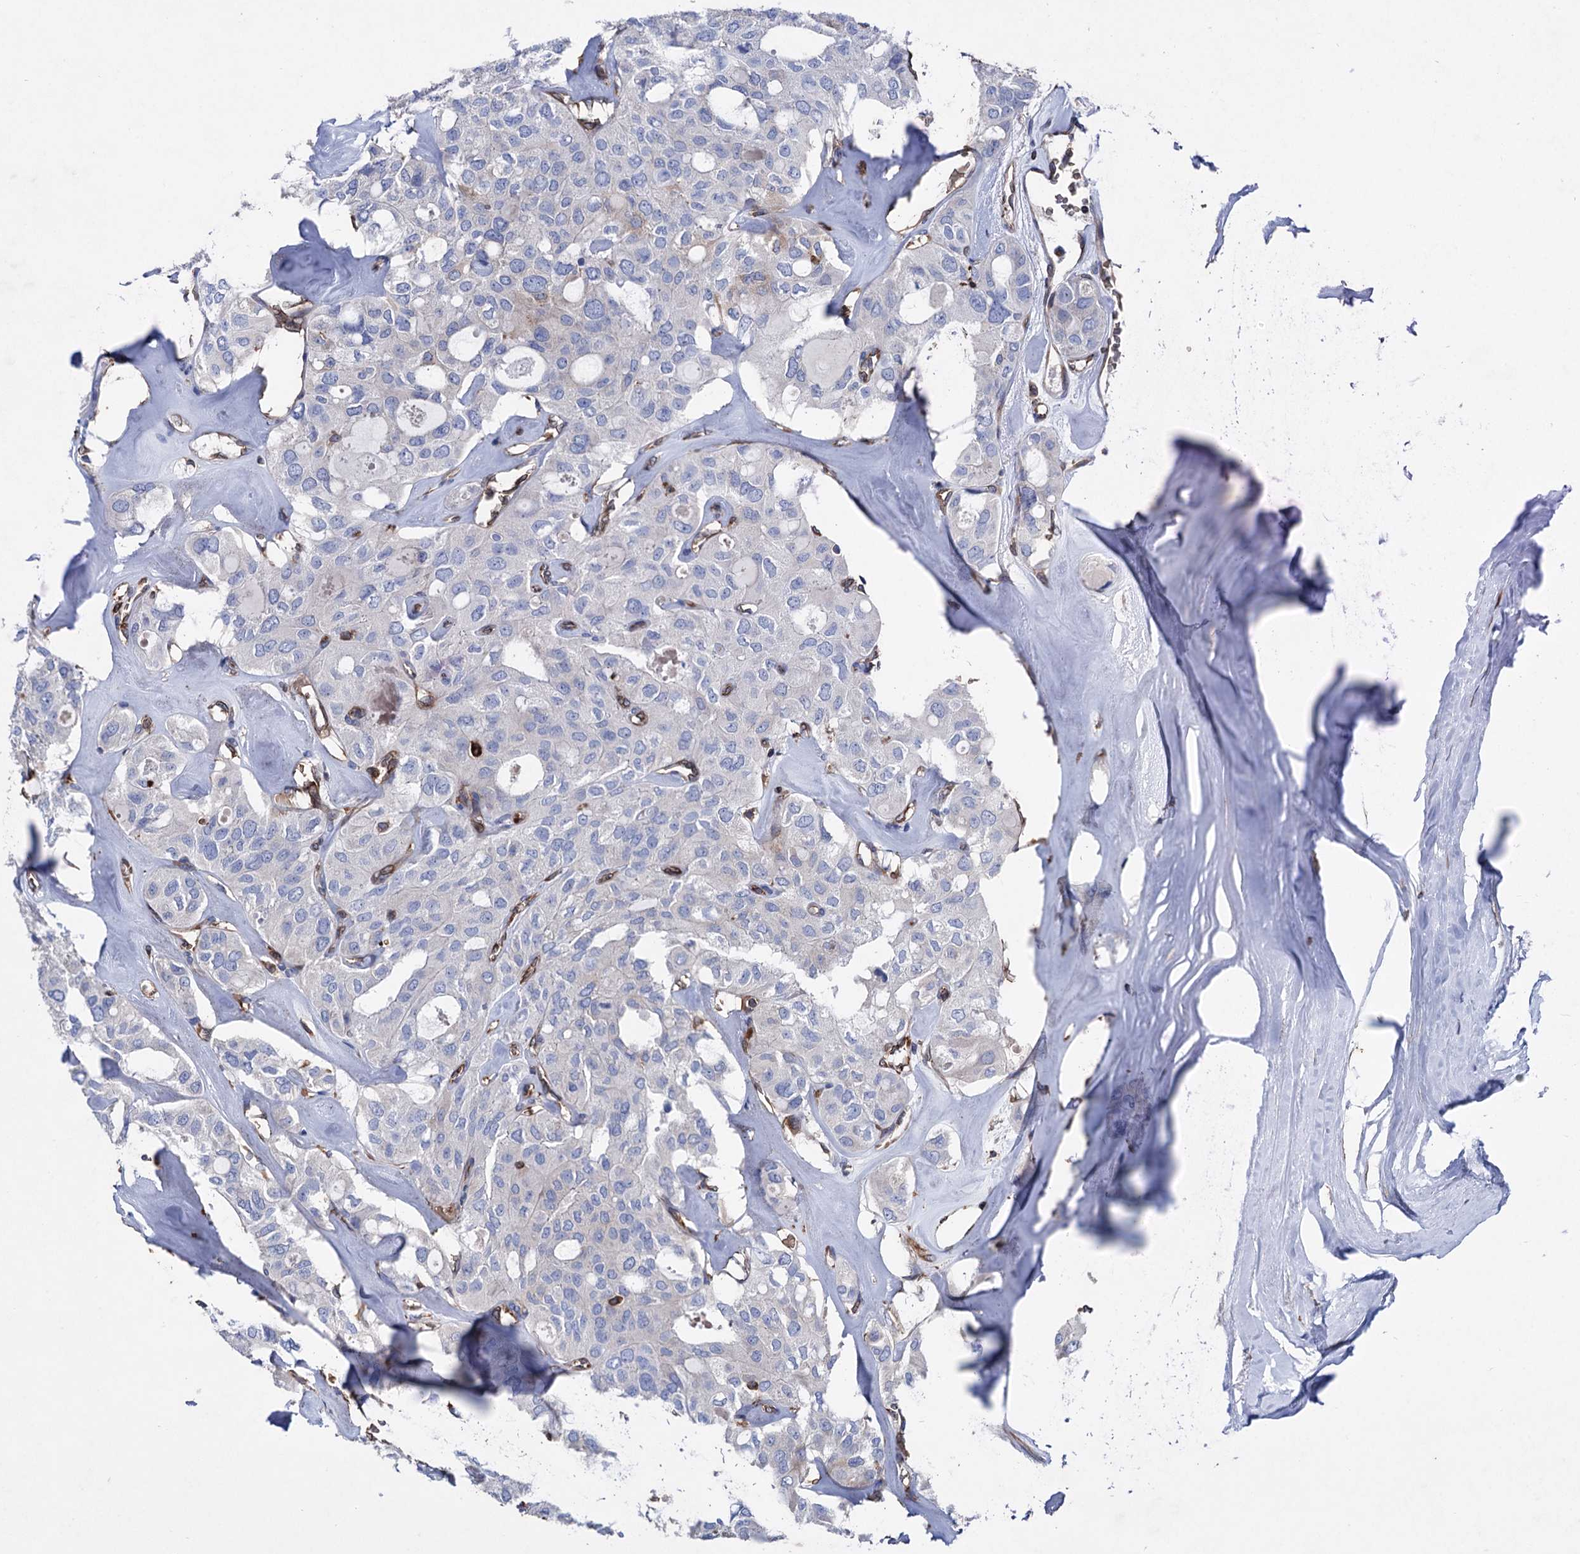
{"staining": {"intensity": "negative", "quantity": "none", "location": "none"}, "tissue": "thyroid cancer", "cell_type": "Tumor cells", "image_type": "cancer", "snomed": [{"axis": "morphology", "description": "Follicular adenoma carcinoma, NOS"}, {"axis": "topography", "description": "Thyroid gland"}], "caption": "Human thyroid follicular adenoma carcinoma stained for a protein using immunohistochemistry (IHC) reveals no positivity in tumor cells.", "gene": "STING1", "patient": {"sex": "male", "age": 75}}